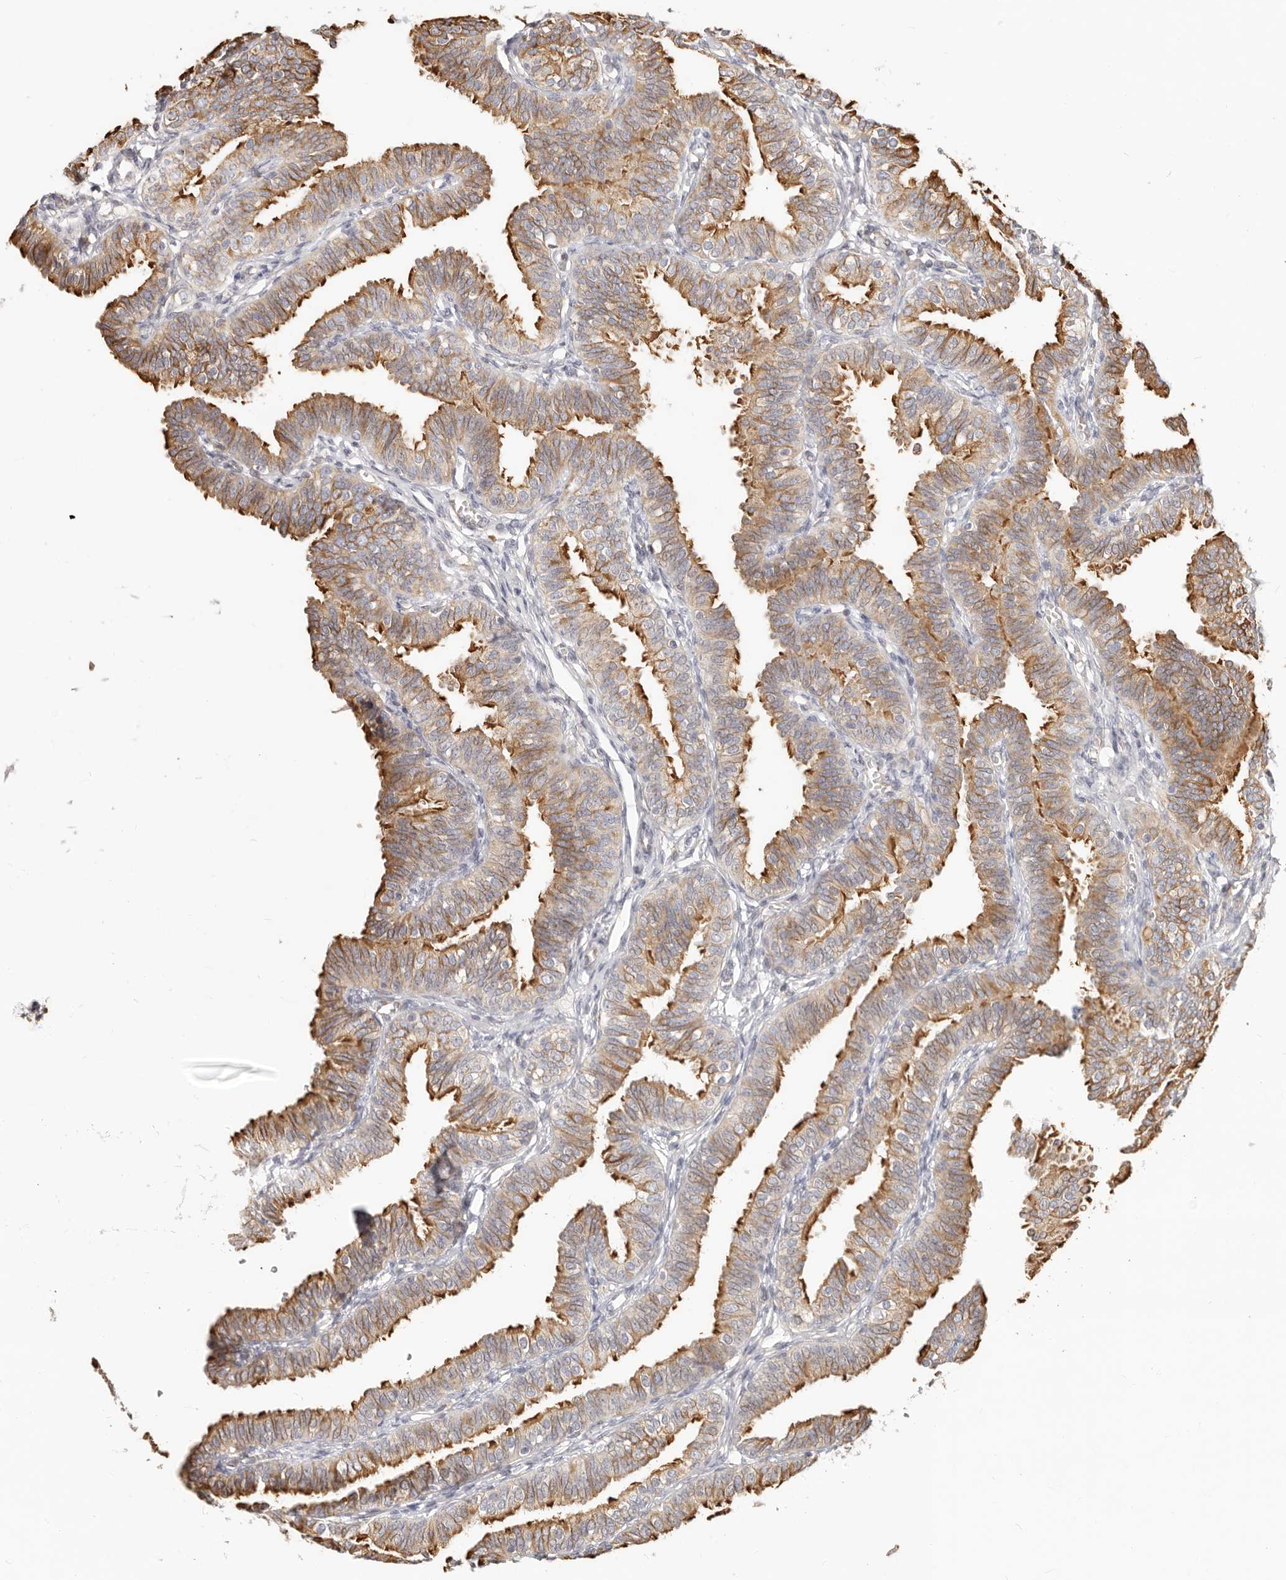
{"staining": {"intensity": "moderate", "quantity": ">75%", "location": "cytoplasmic/membranous"}, "tissue": "fallopian tube", "cell_type": "Glandular cells", "image_type": "normal", "snomed": [{"axis": "morphology", "description": "Normal tissue, NOS"}, {"axis": "topography", "description": "Fallopian tube"}], "caption": "Human fallopian tube stained for a protein (brown) reveals moderate cytoplasmic/membranous positive expression in about >75% of glandular cells.", "gene": "DTNBP1", "patient": {"sex": "female", "age": 35}}